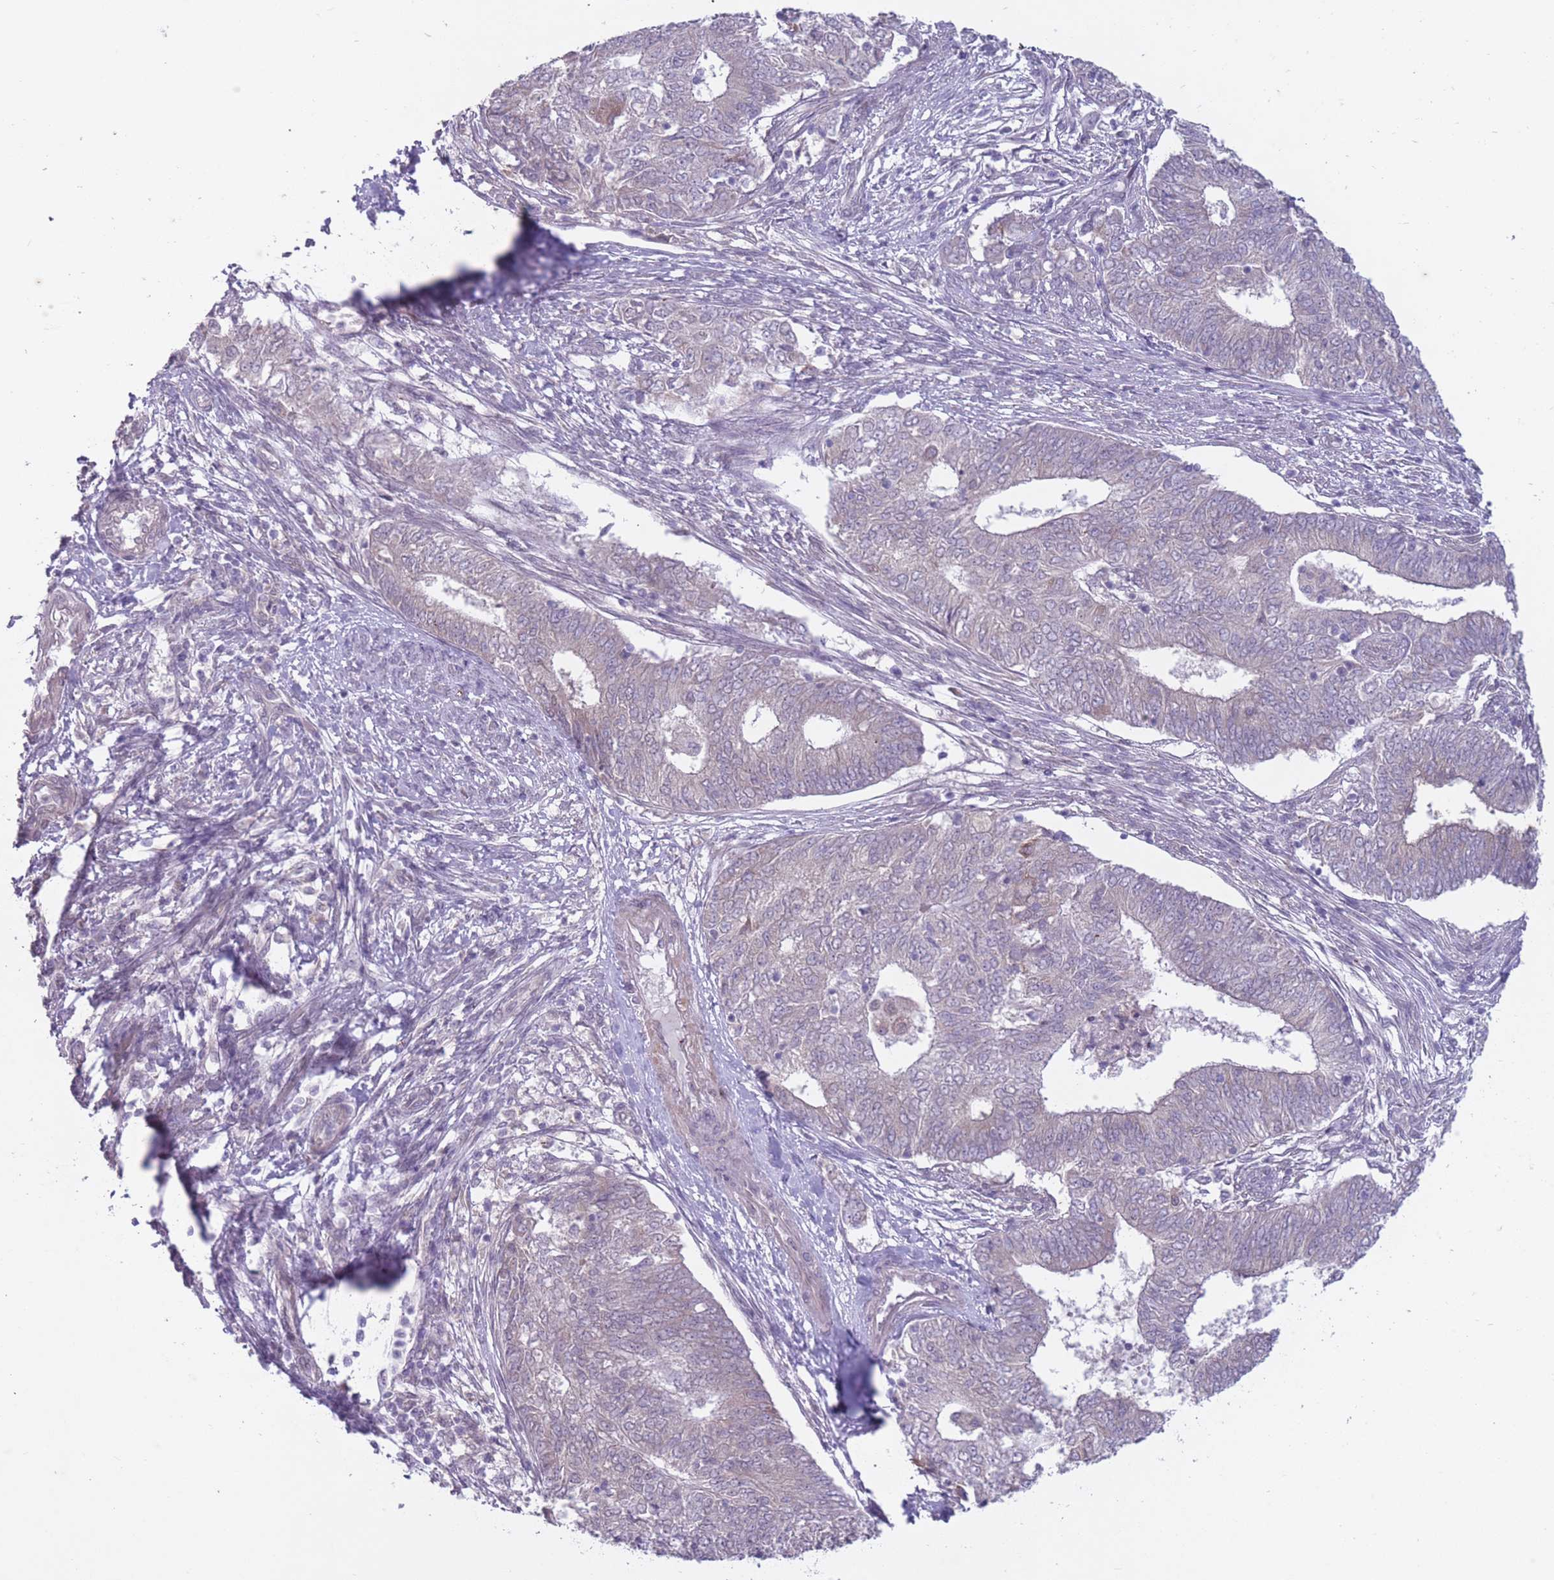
{"staining": {"intensity": "negative", "quantity": "none", "location": "none"}, "tissue": "endometrial cancer", "cell_type": "Tumor cells", "image_type": "cancer", "snomed": [{"axis": "morphology", "description": "Adenocarcinoma, NOS"}, {"axis": "topography", "description": "Endometrium"}], "caption": "The image reveals no staining of tumor cells in endometrial adenocarcinoma.", "gene": "ARPIN", "patient": {"sex": "female", "age": 62}}